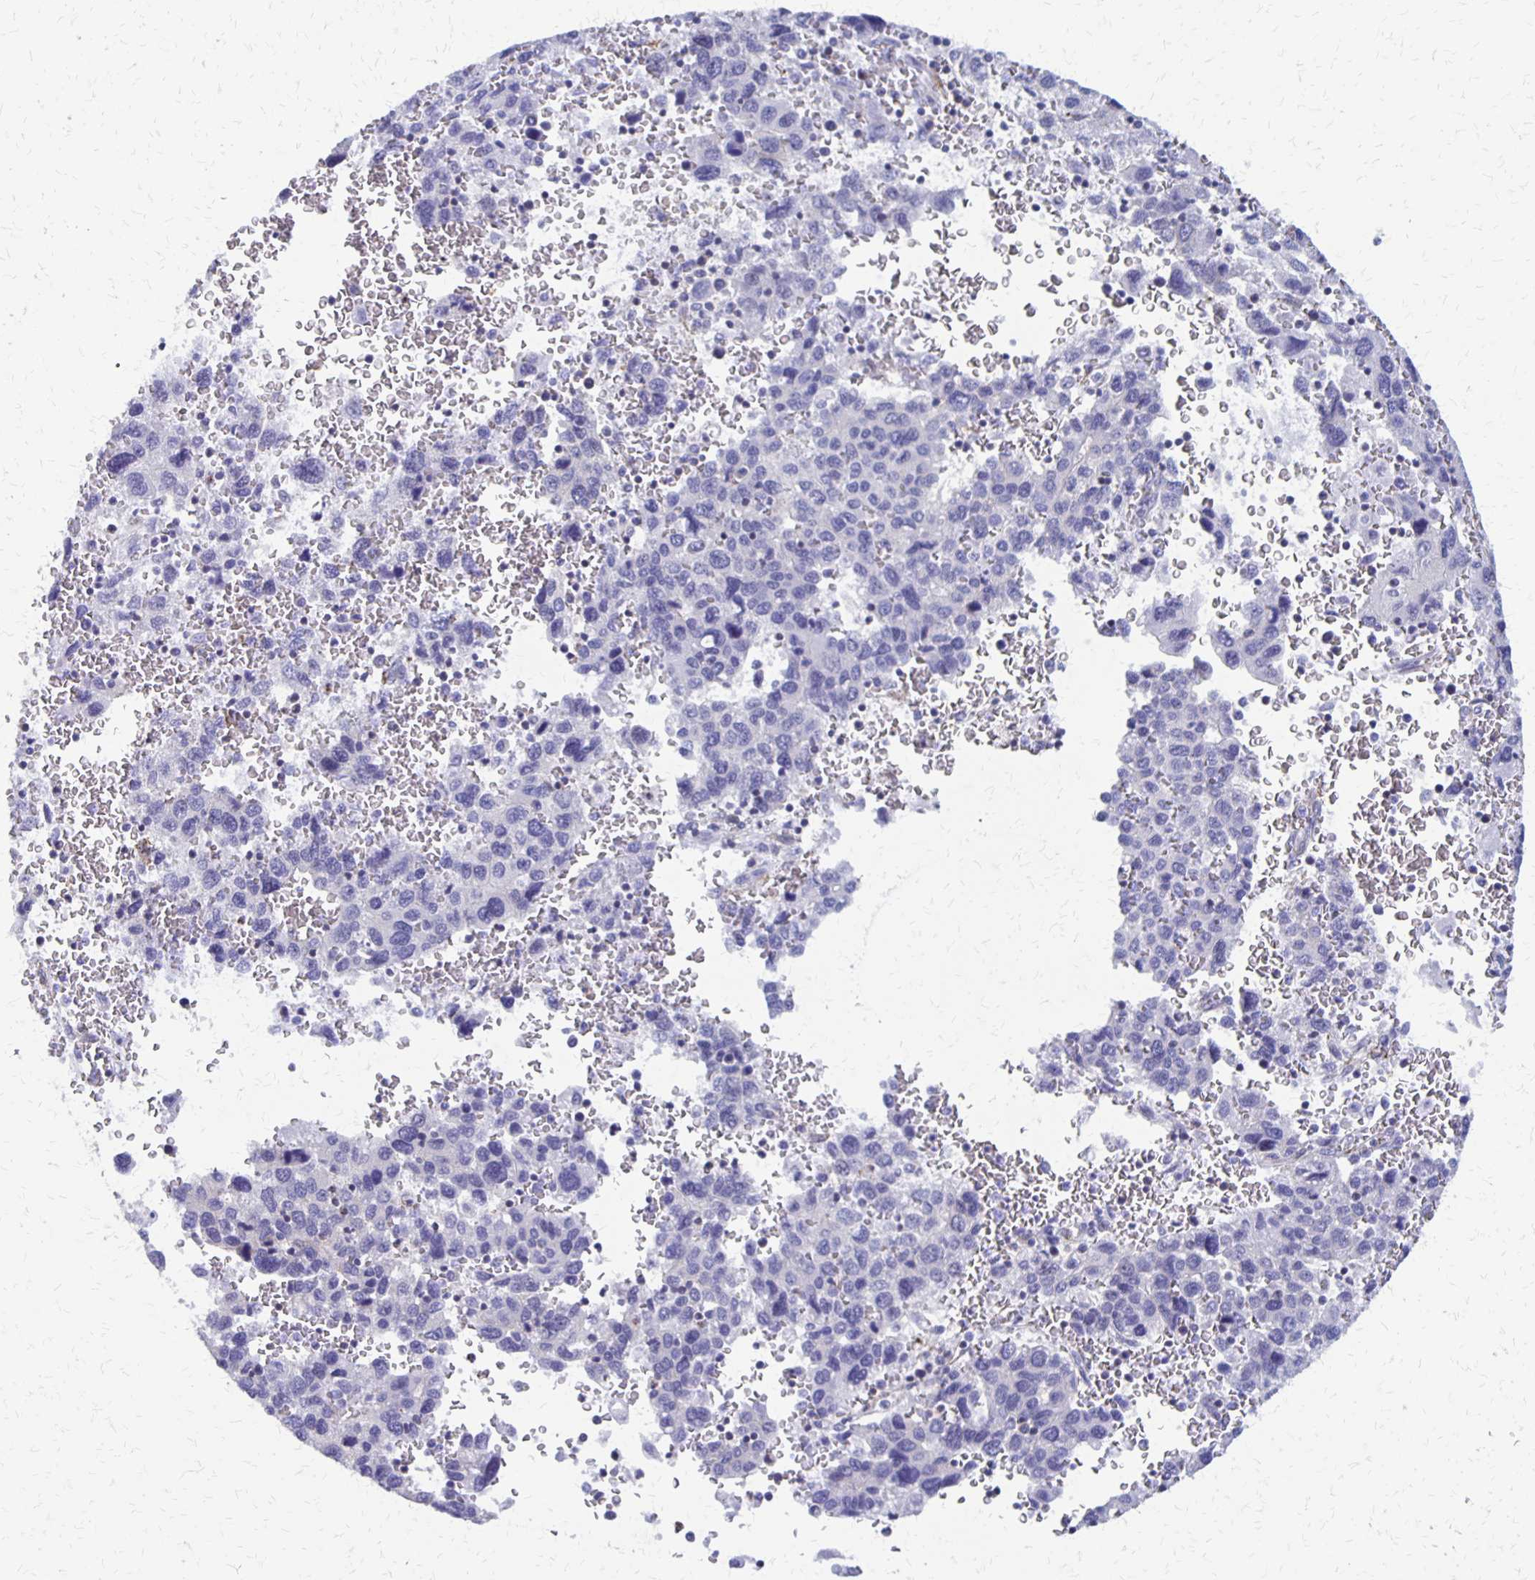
{"staining": {"intensity": "negative", "quantity": "none", "location": "none"}, "tissue": "liver cancer", "cell_type": "Tumor cells", "image_type": "cancer", "snomed": [{"axis": "morphology", "description": "Carcinoma, Hepatocellular, NOS"}, {"axis": "topography", "description": "Liver"}], "caption": "High magnification brightfield microscopy of hepatocellular carcinoma (liver) stained with DAB (brown) and counterstained with hematoxylin (blue): tumor cells show no significant expression.", "gene": "SEPTIN5", "patient": {"sex": "male", "age": 69}}